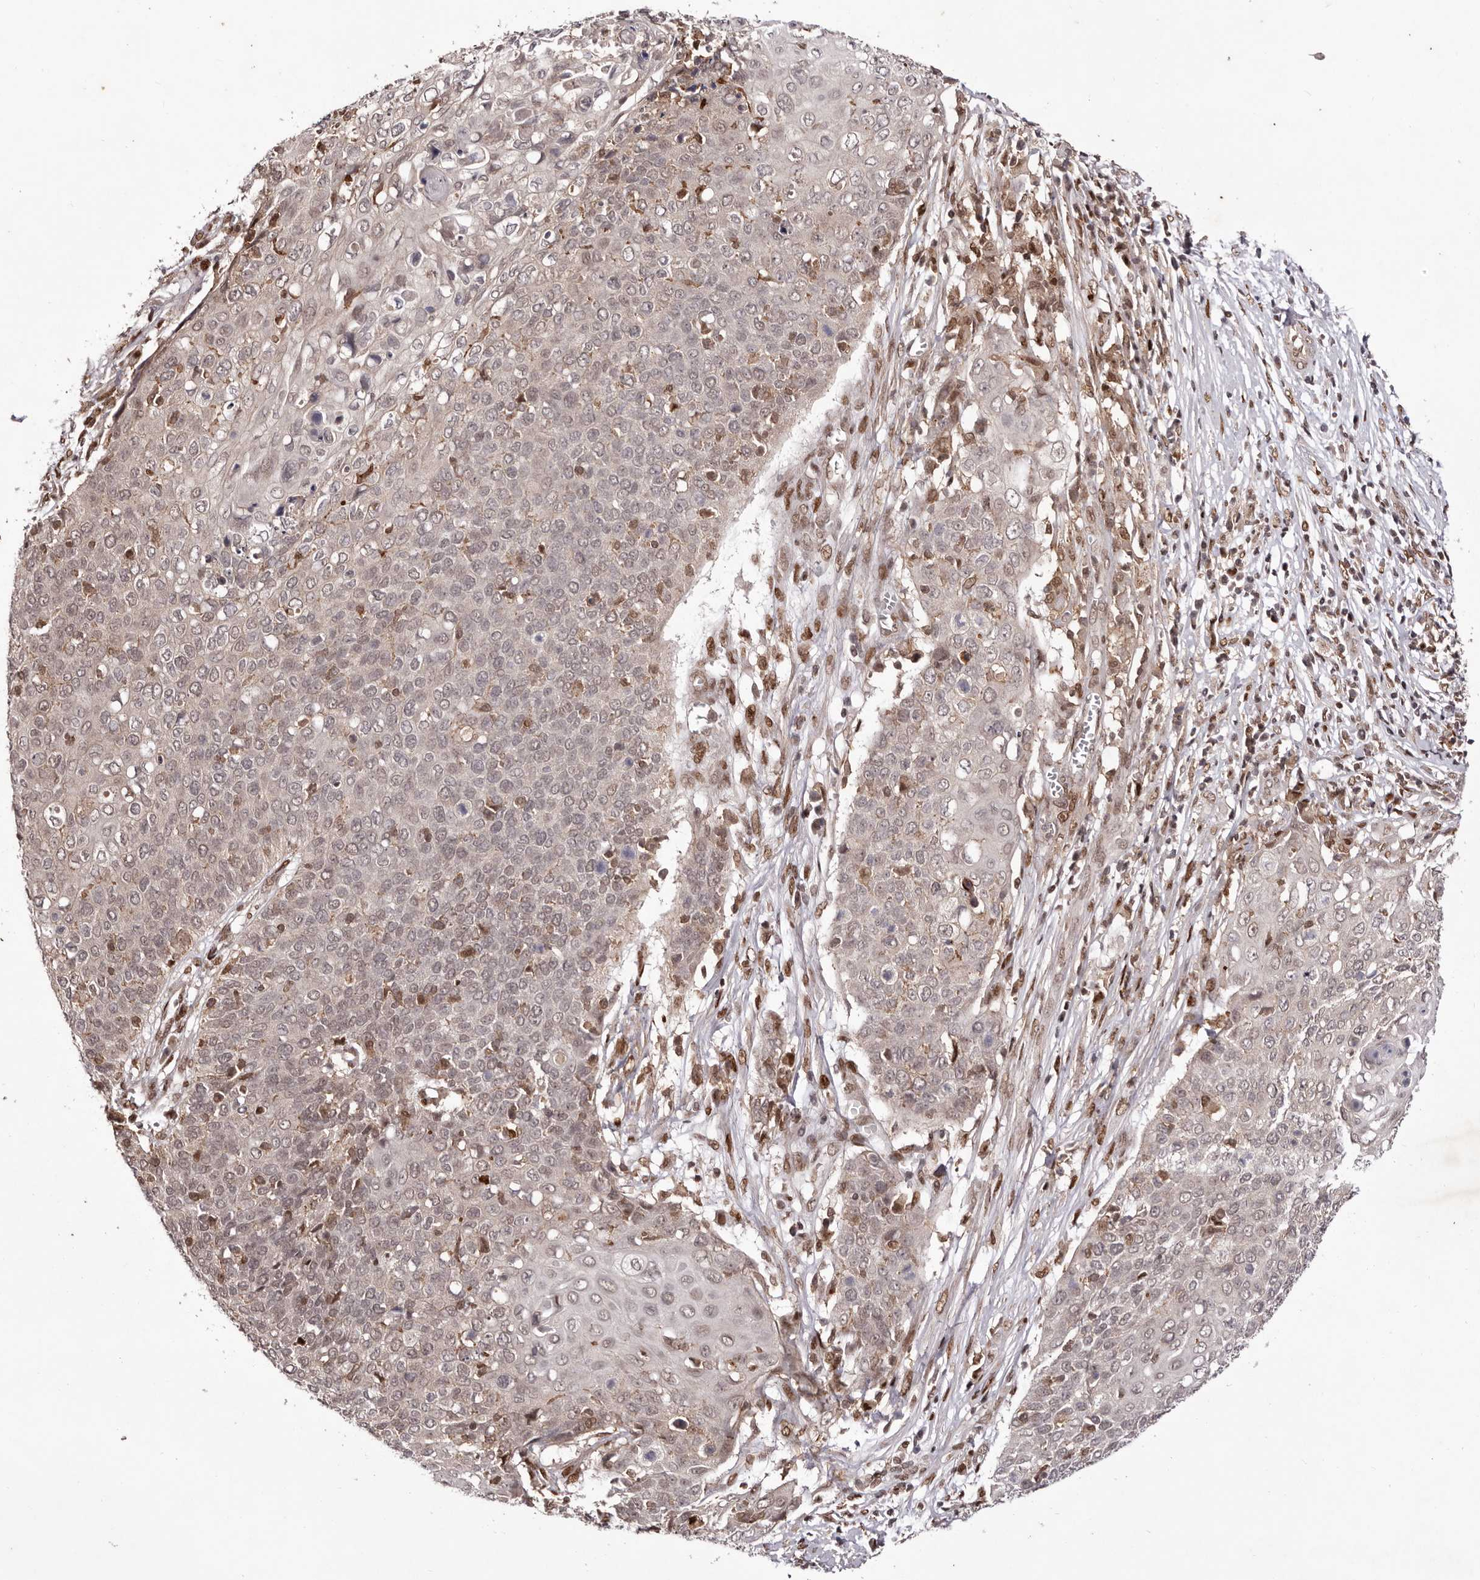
{"staining": {"intensity": "weak", "quantity": "<25%", "location": "nuclear"}, "tissue": "cervical cancer", "cell_type": "Tumor cells", "image_type": "cancer", "snomed": [{"axis": "morphology", "description": "Squamous cell carcinoma, NOS"}, {"axis": "topography", "description": "Cervix"}], "caption": "The photomicrograph displays no staining of tumor cells in squamous cell carcinoma (cervical). (DAB (3,3'-diaminobenzidine) immunohistochemistry visualized using brightfield microscopy, high magnification).", "gene": "FBXO5", "patient": {"sex": "female", "age": 39}}